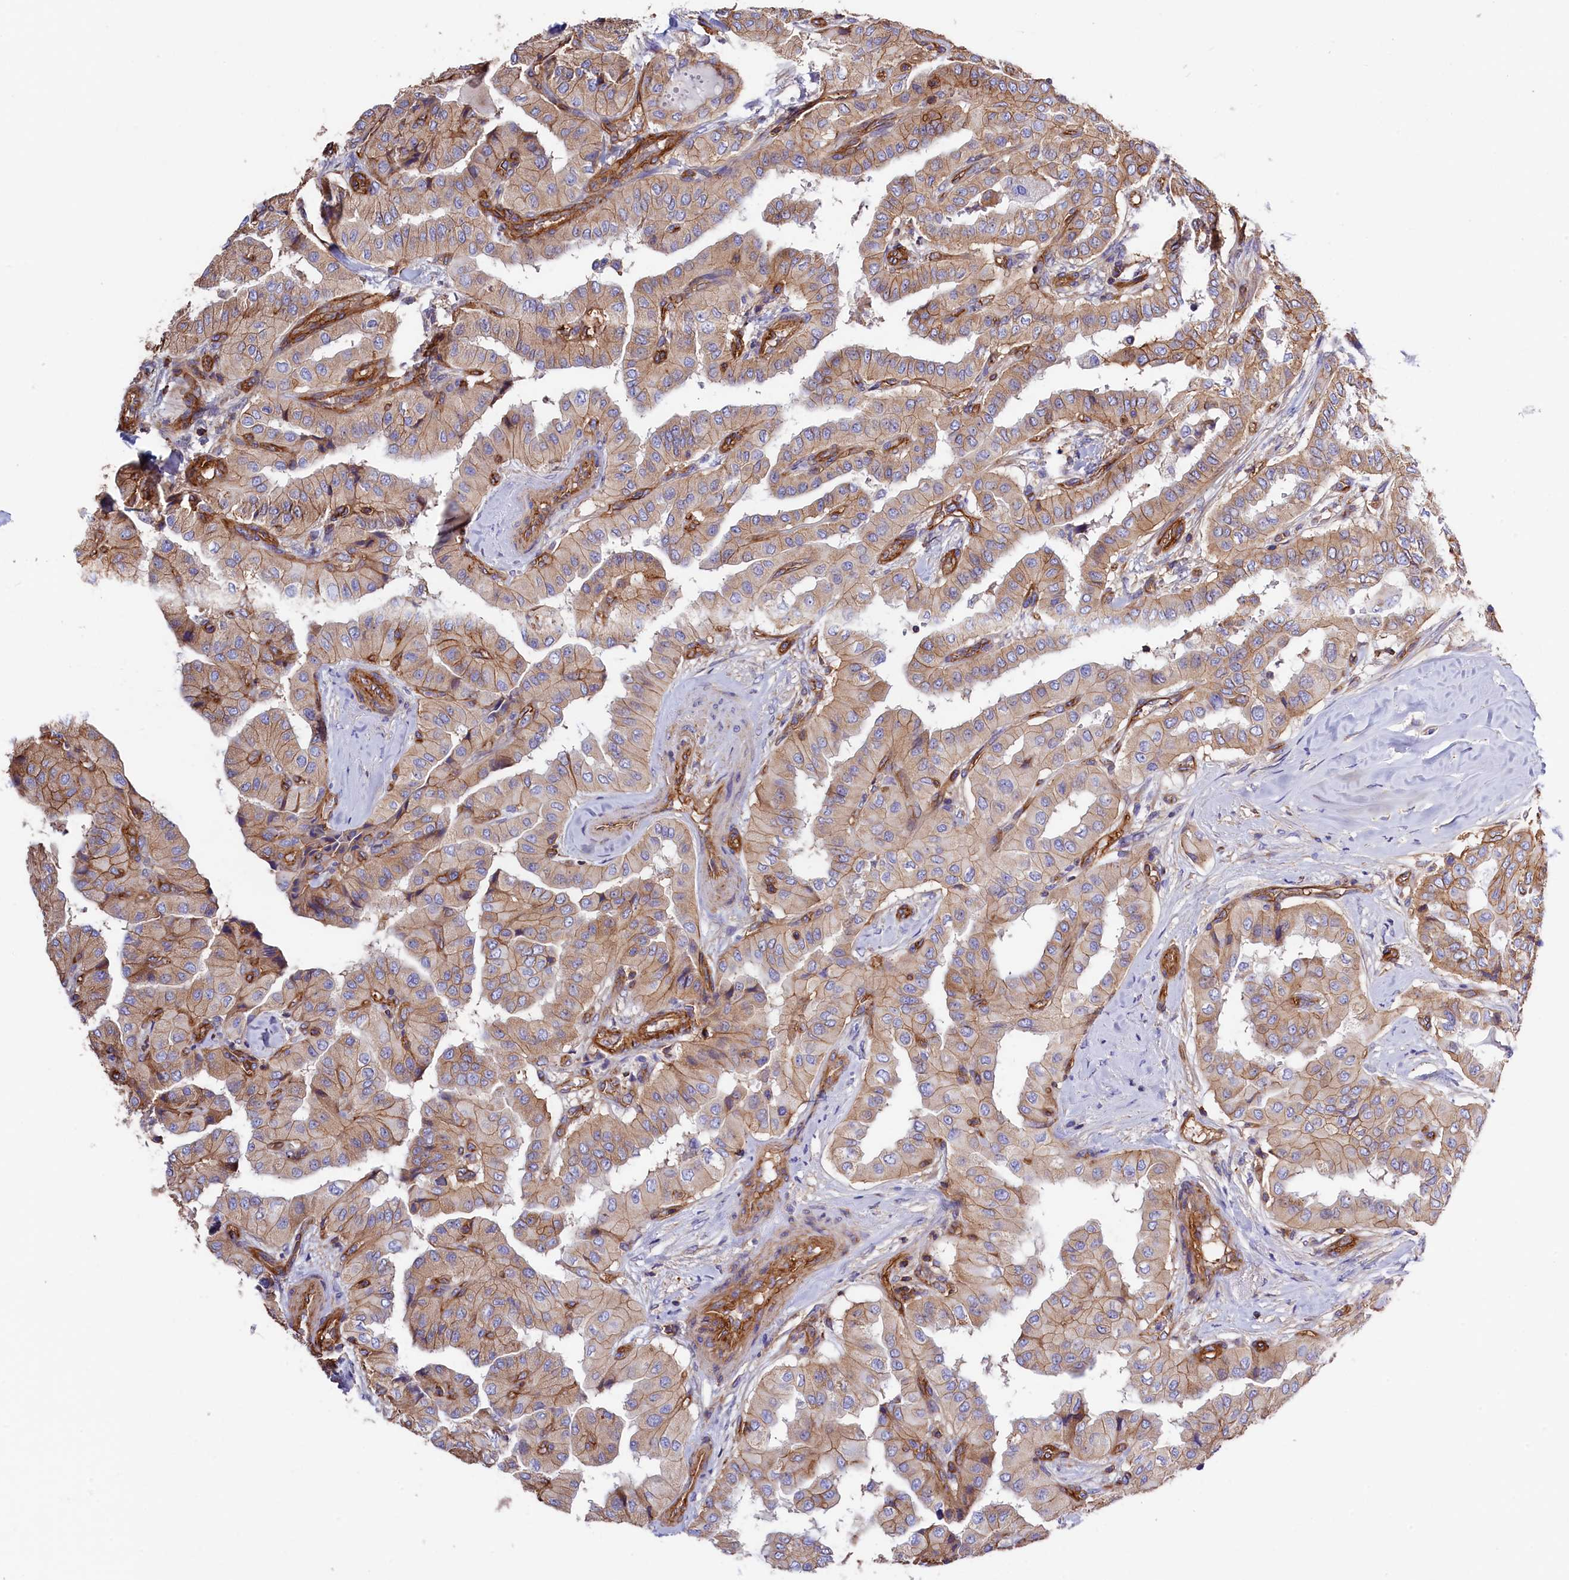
{"staining": {"intensity": "moderate", "quantity": ">75%", "location": "cytoplasmic/membranous"}, "tissue": "thyroid cancer", "cell_type": "Tumor cells", "image_type": "cancer", "snomed": [{"axis": "morphology", "description": "Papillary adenocarcinoma, NOS"}, {"axis": "topography", "description": "Thyroid gland"}], "caption": "Immunohistochemistry (IHC) of human thyroid papillary adenocarcinoma shows medium levels of moderate cytoplasmic/membranous expression in approximately >75% of tumor cells. Ihc stains the protein in brown and the nuclei are stained blue.", "gene": "ATP2B4", "patient": {"sex": "female", "age": 59}}